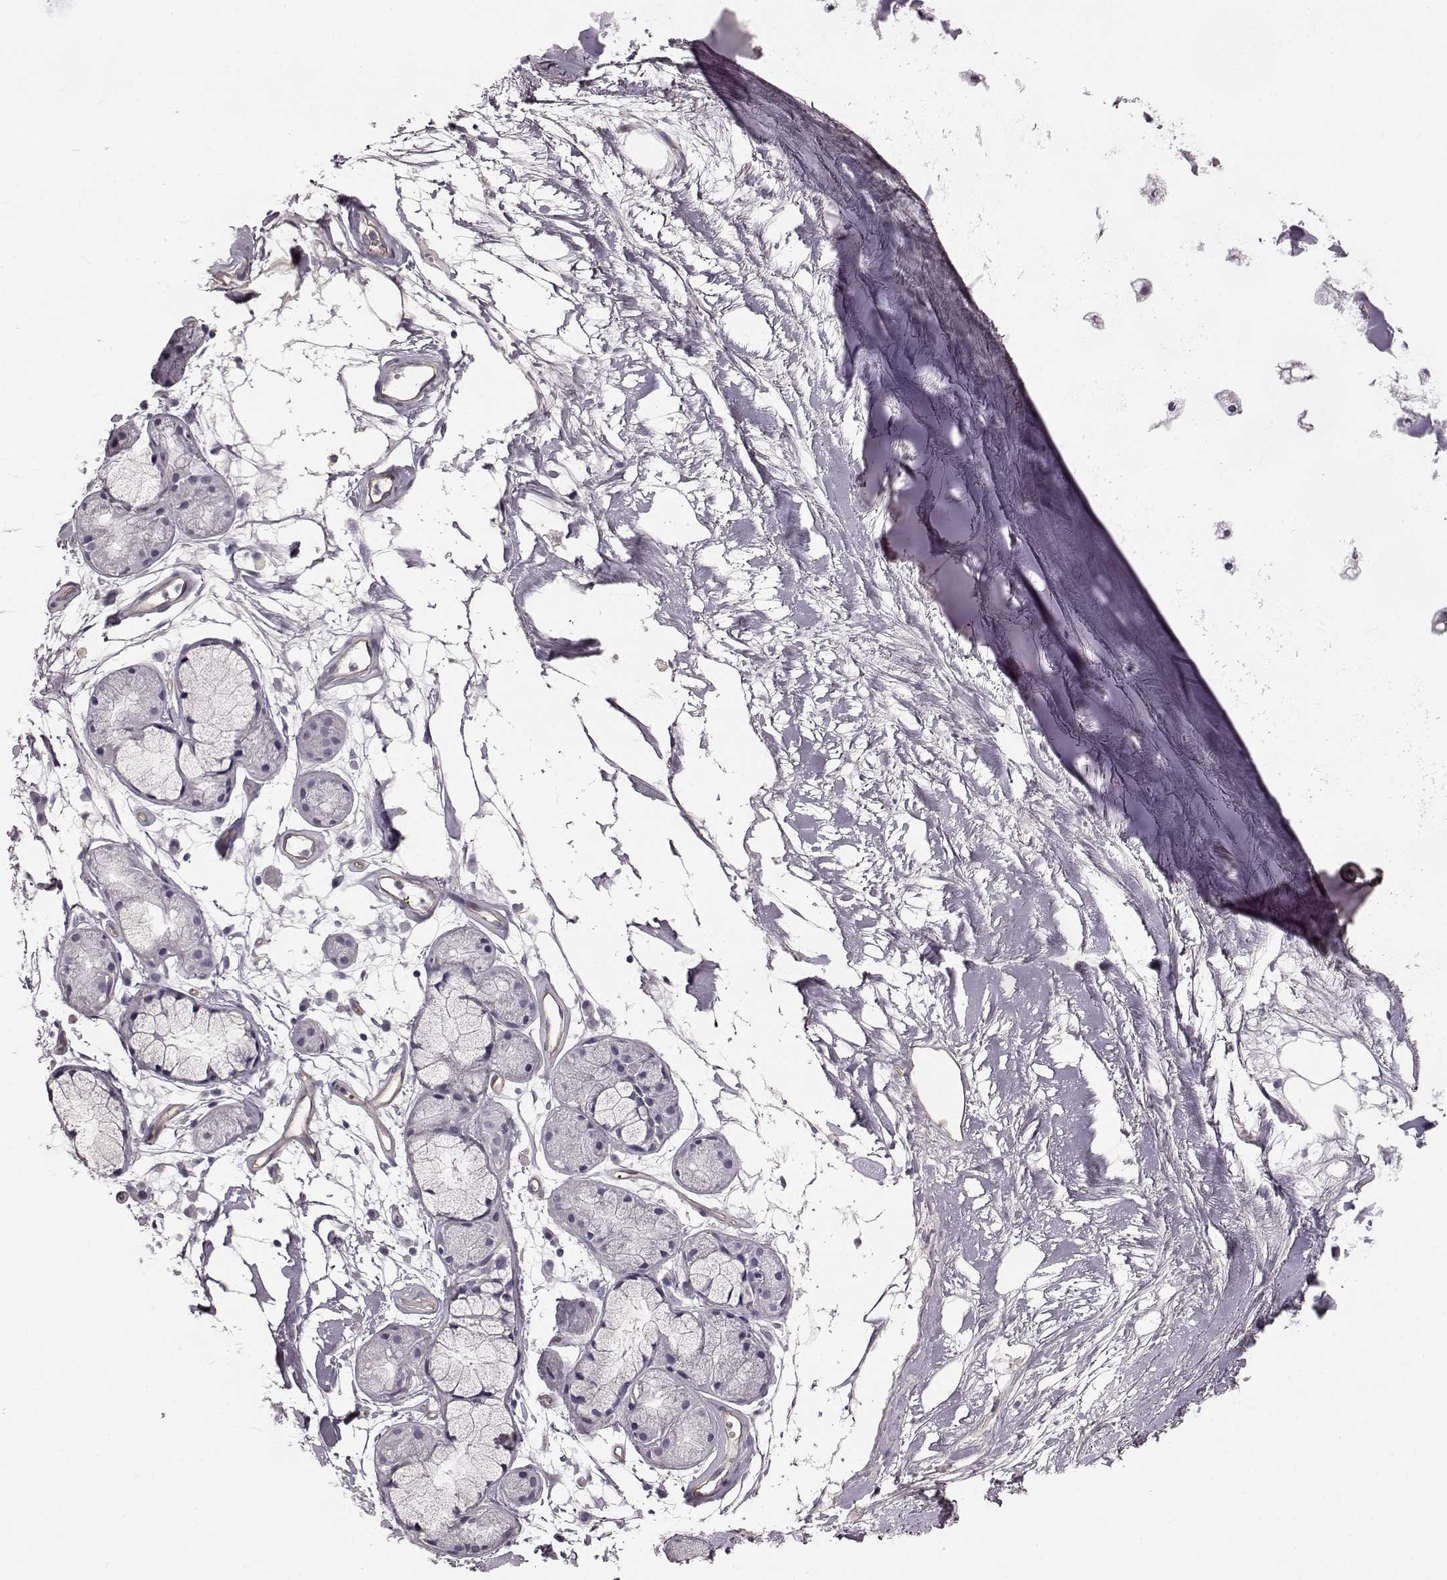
{"staining": {"intensity": "negative", "quantity": "none", "location": "none"}, "tissue": "adipose tissue", "cell_type": "Adipocytes", "image_type": "normal", "snomed": [{"axis": "morphology", "description": "Normal tissue, NOS"}, {"axis": "morphology", "description": "Squamous cell carcinoma, NOS"}, {"axis": "topography", "description": "Cartilage tissue"}, {"axis": "topography", "description": "Lung"}], "caption": "Adipocytes show no significant protein expression in normal adipose tissue.", "gene": "EIF4E1B", "patient": {"sex": "male", "age": 66}}